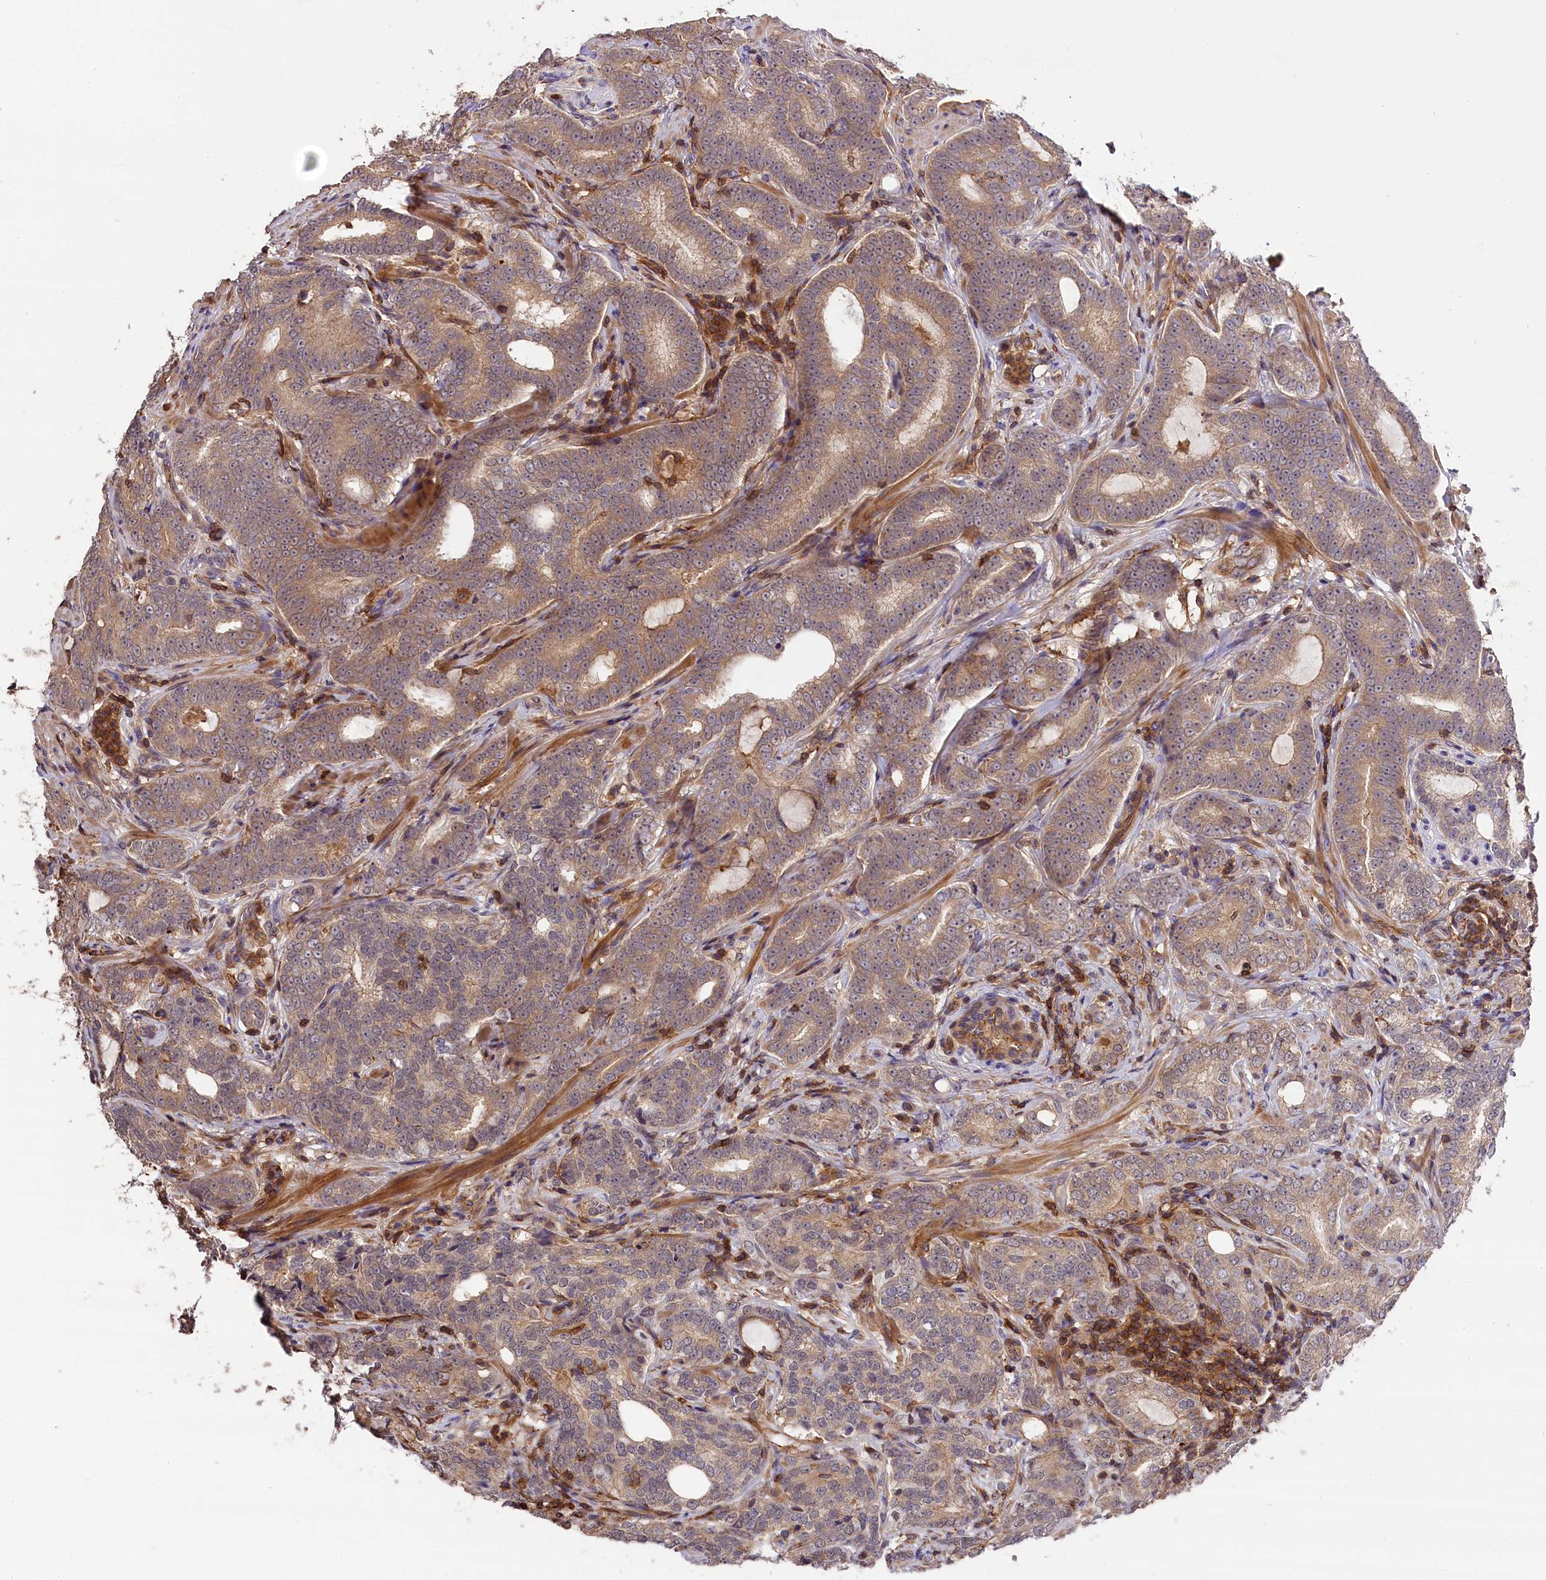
{"staining": {"intensity": "weak", "quantity": "25%-75%", "location": "cytoplasmic/membranous"}, "tissue": "prostate cancer", "cell_type": "Tumor cells", "image_type": "cancer", "snomed": [{"axis": "morphology", "description": "Adenocarcinoma, High grade"}, {"axis": "topography", "description": "Prostate"}], "caption": "High-magnification brightfield microscopy of prostate cancer stained with DAB (3,3'-diaminobenzidine) (brown) and counterstained with hematoxylin (blue). tumor cells exhibit weak cytoplasmic/membranous staining is identified in approximately25%-75% of cells.", "gene": "SKIDA1", "patient": {"sex": "male", "age": 64}}